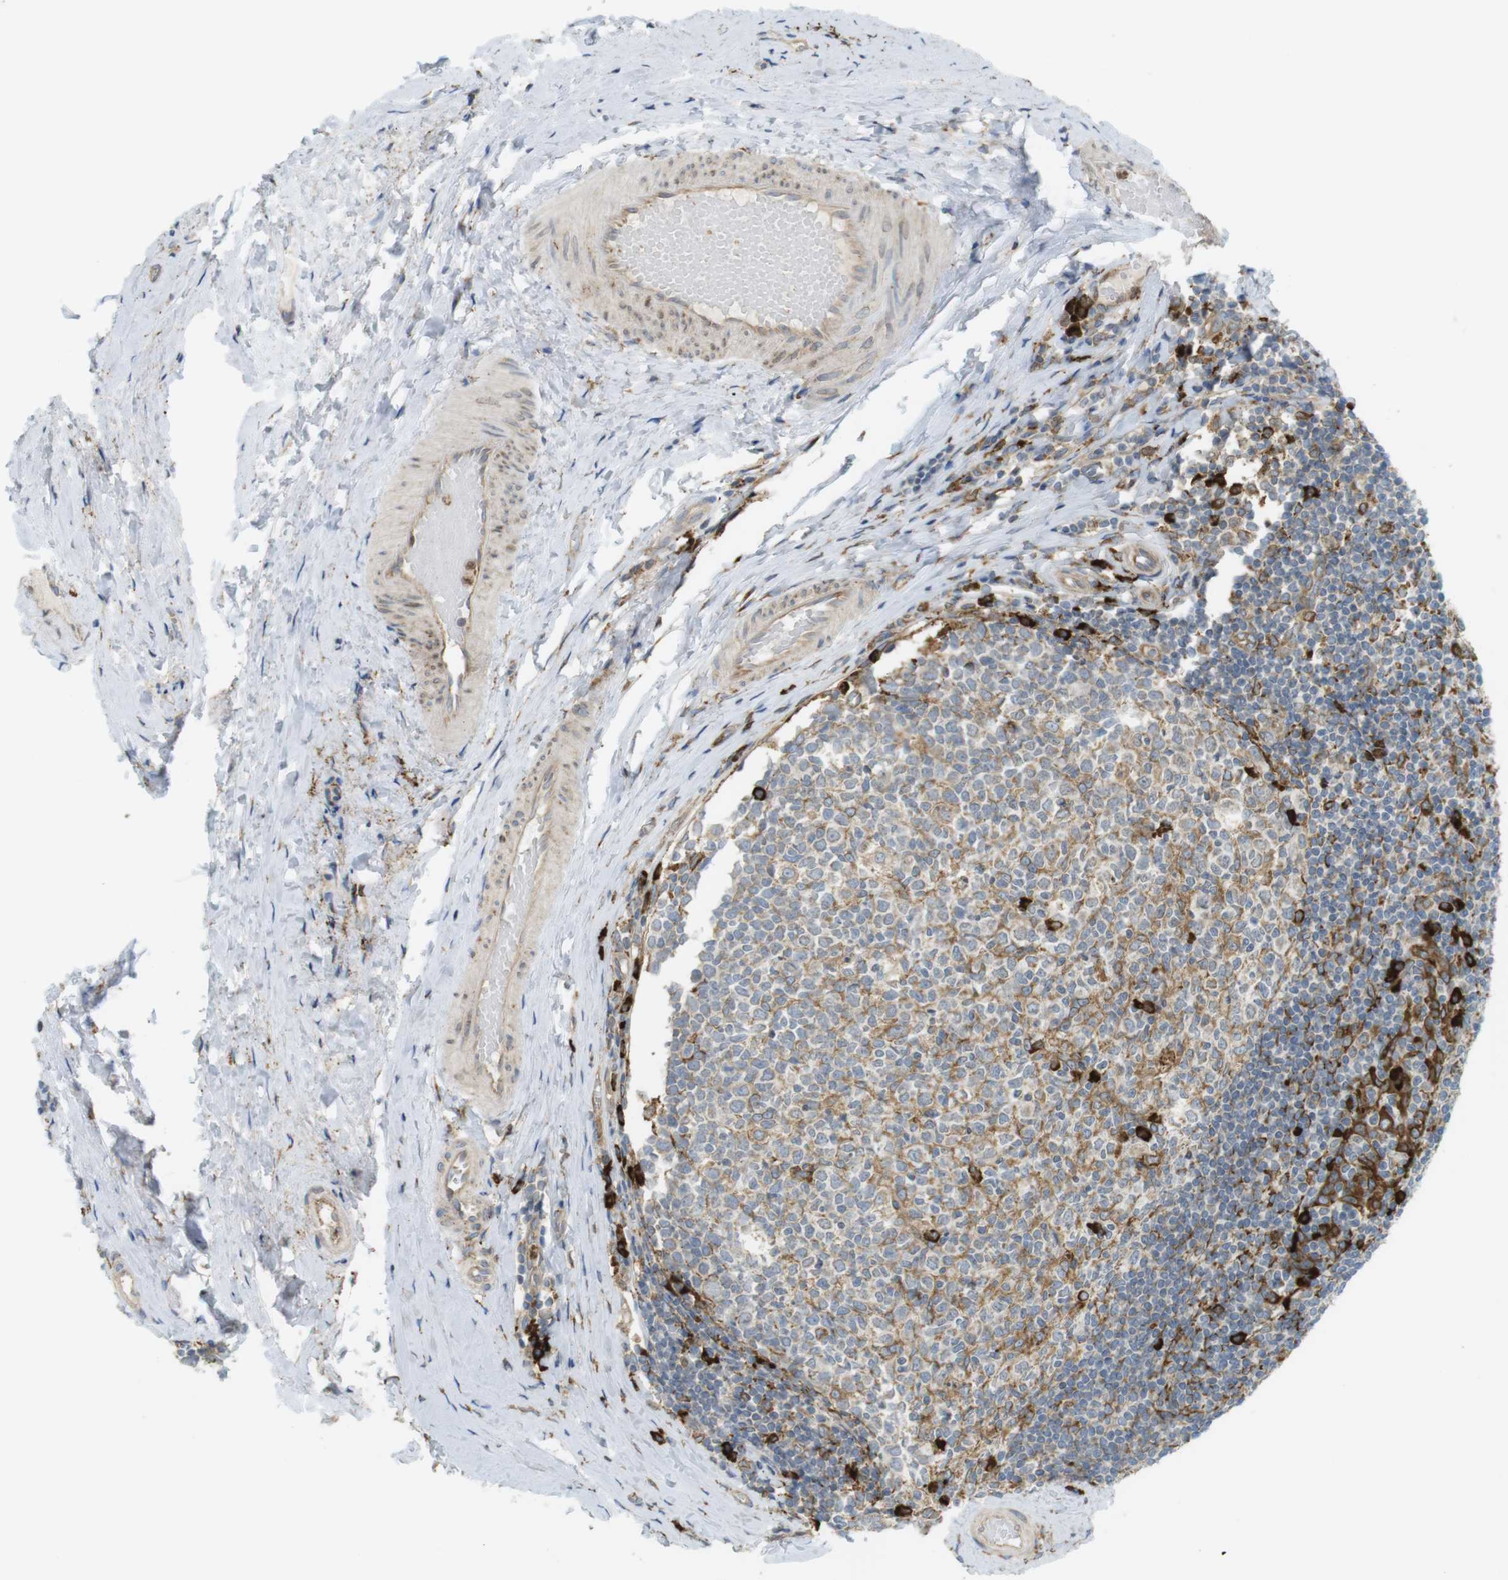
{"staining": {"intensity": "strong", "quantity": "<25%", "location": "cytoplasmic/membranous"}, "tissue": "tonsil", "cell_type": "Germinal center cells", "image_type": "normal", "snomed": [{"axis": "morphology", "description": "Normal tissue, NOS"}, {"axis": "topography", "description": "Tonsil"}], "caption": "High-power microscopy captured an immunohistochemistry histopathology image of benign tonsil, revealing strong cytoplasmic/membranous positivity in about <25% of germinal center cells. (DAB IHC, brown staining for protein, blue staining for nuclei).", "gene": "MBOAT2", "patient": {"sex": "female", "age": 19}}